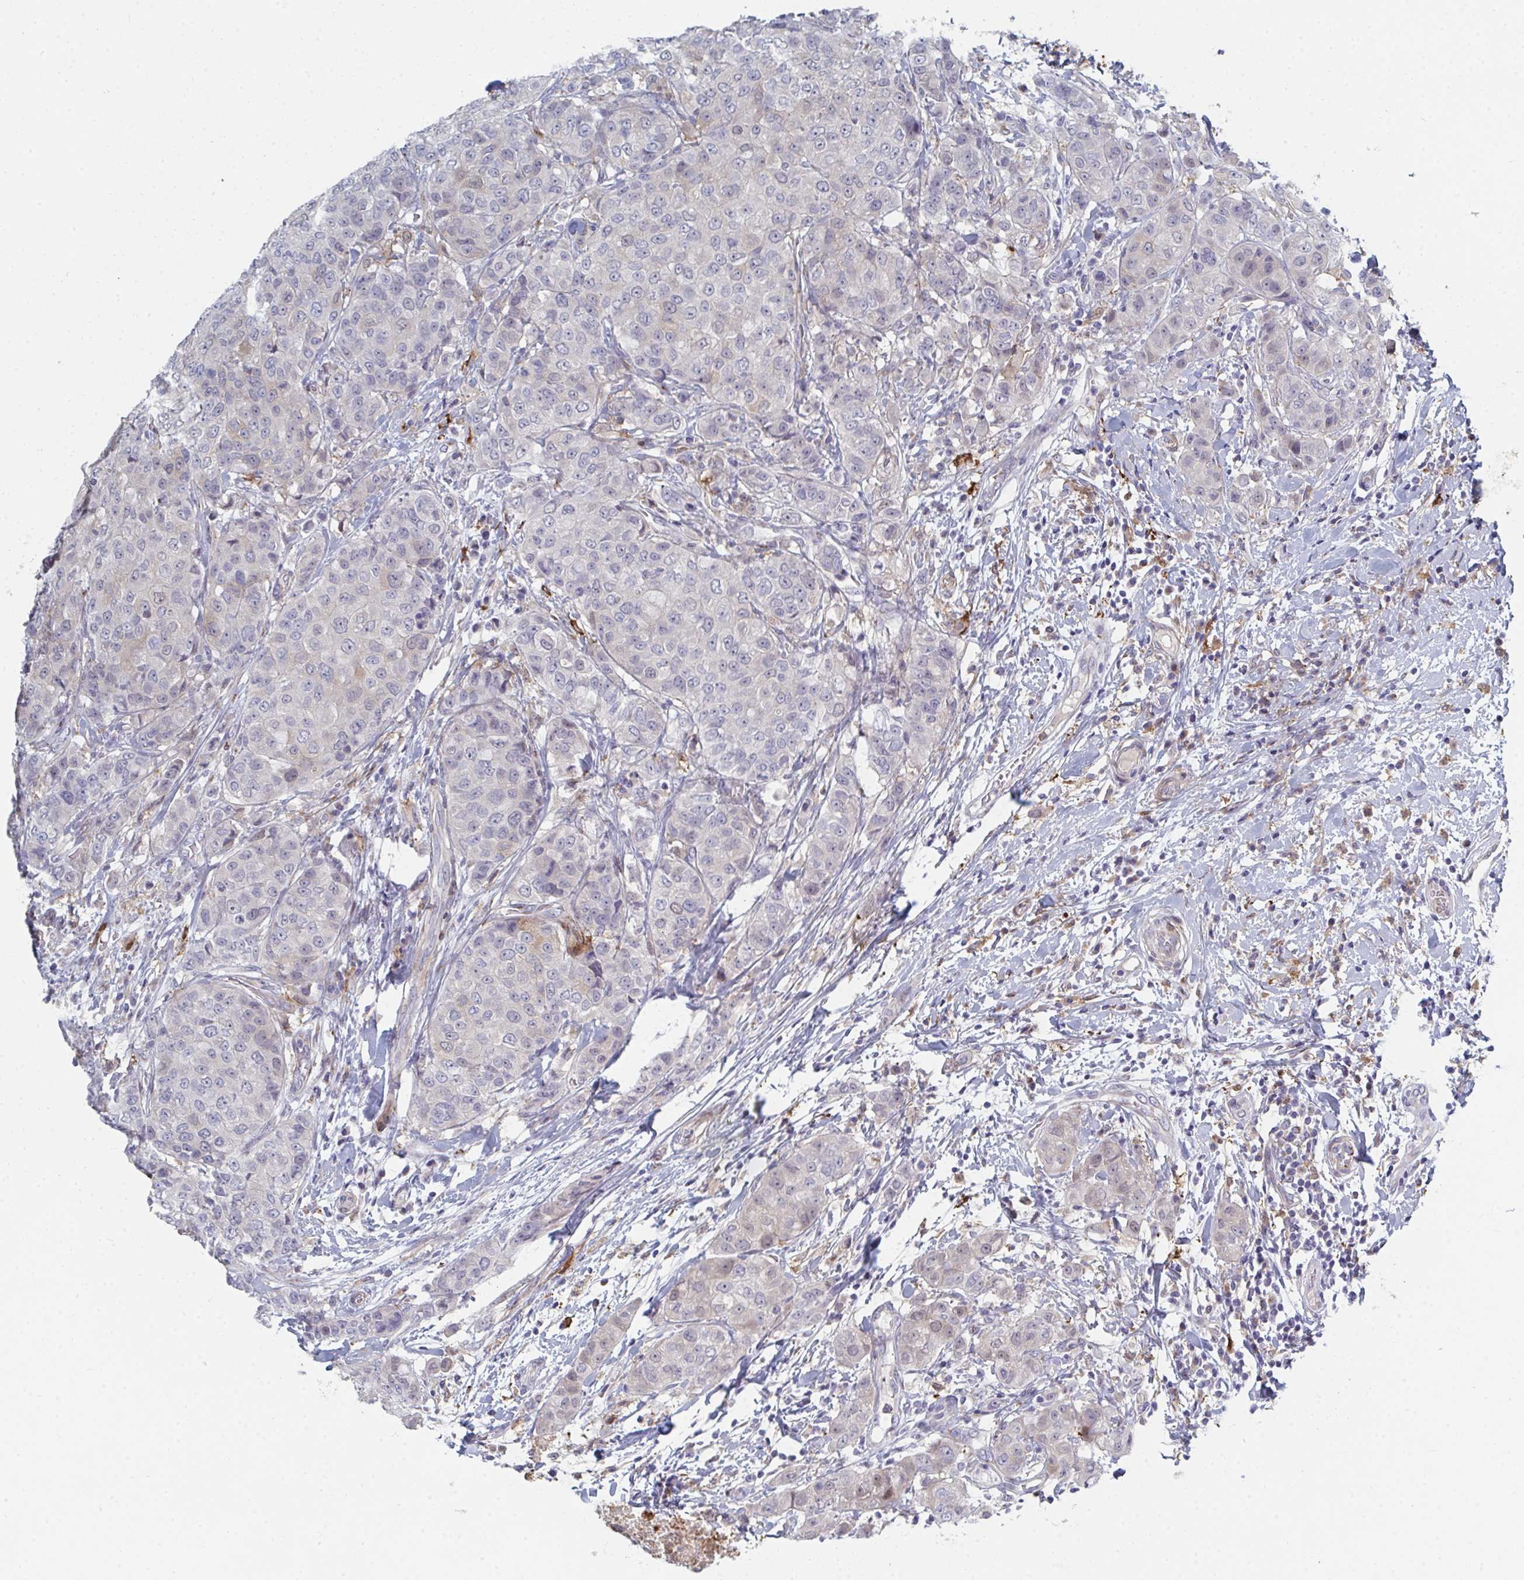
{"staining": {"intensity": "negative", "quantity": "none", "location": "none"}, "tissue": "breast cancer", "cell_type": "Tumor cells", "image_type": "cancer", "snomed": [{"axis": "morphology", "description": "Duct carcinoma"}, {"axis": "topography", "description": "Breast"}], "caption": "Protein analysis of breast infiltrating ductal carcinoma displays no significant positivity in tumor cells. (DAB (3,3'-diaminobenzidine) IHC visualized using brightfield microscopy, high magnification).", "gene": "PSMG1", "patient": {"sex": "female", "age": 27}}